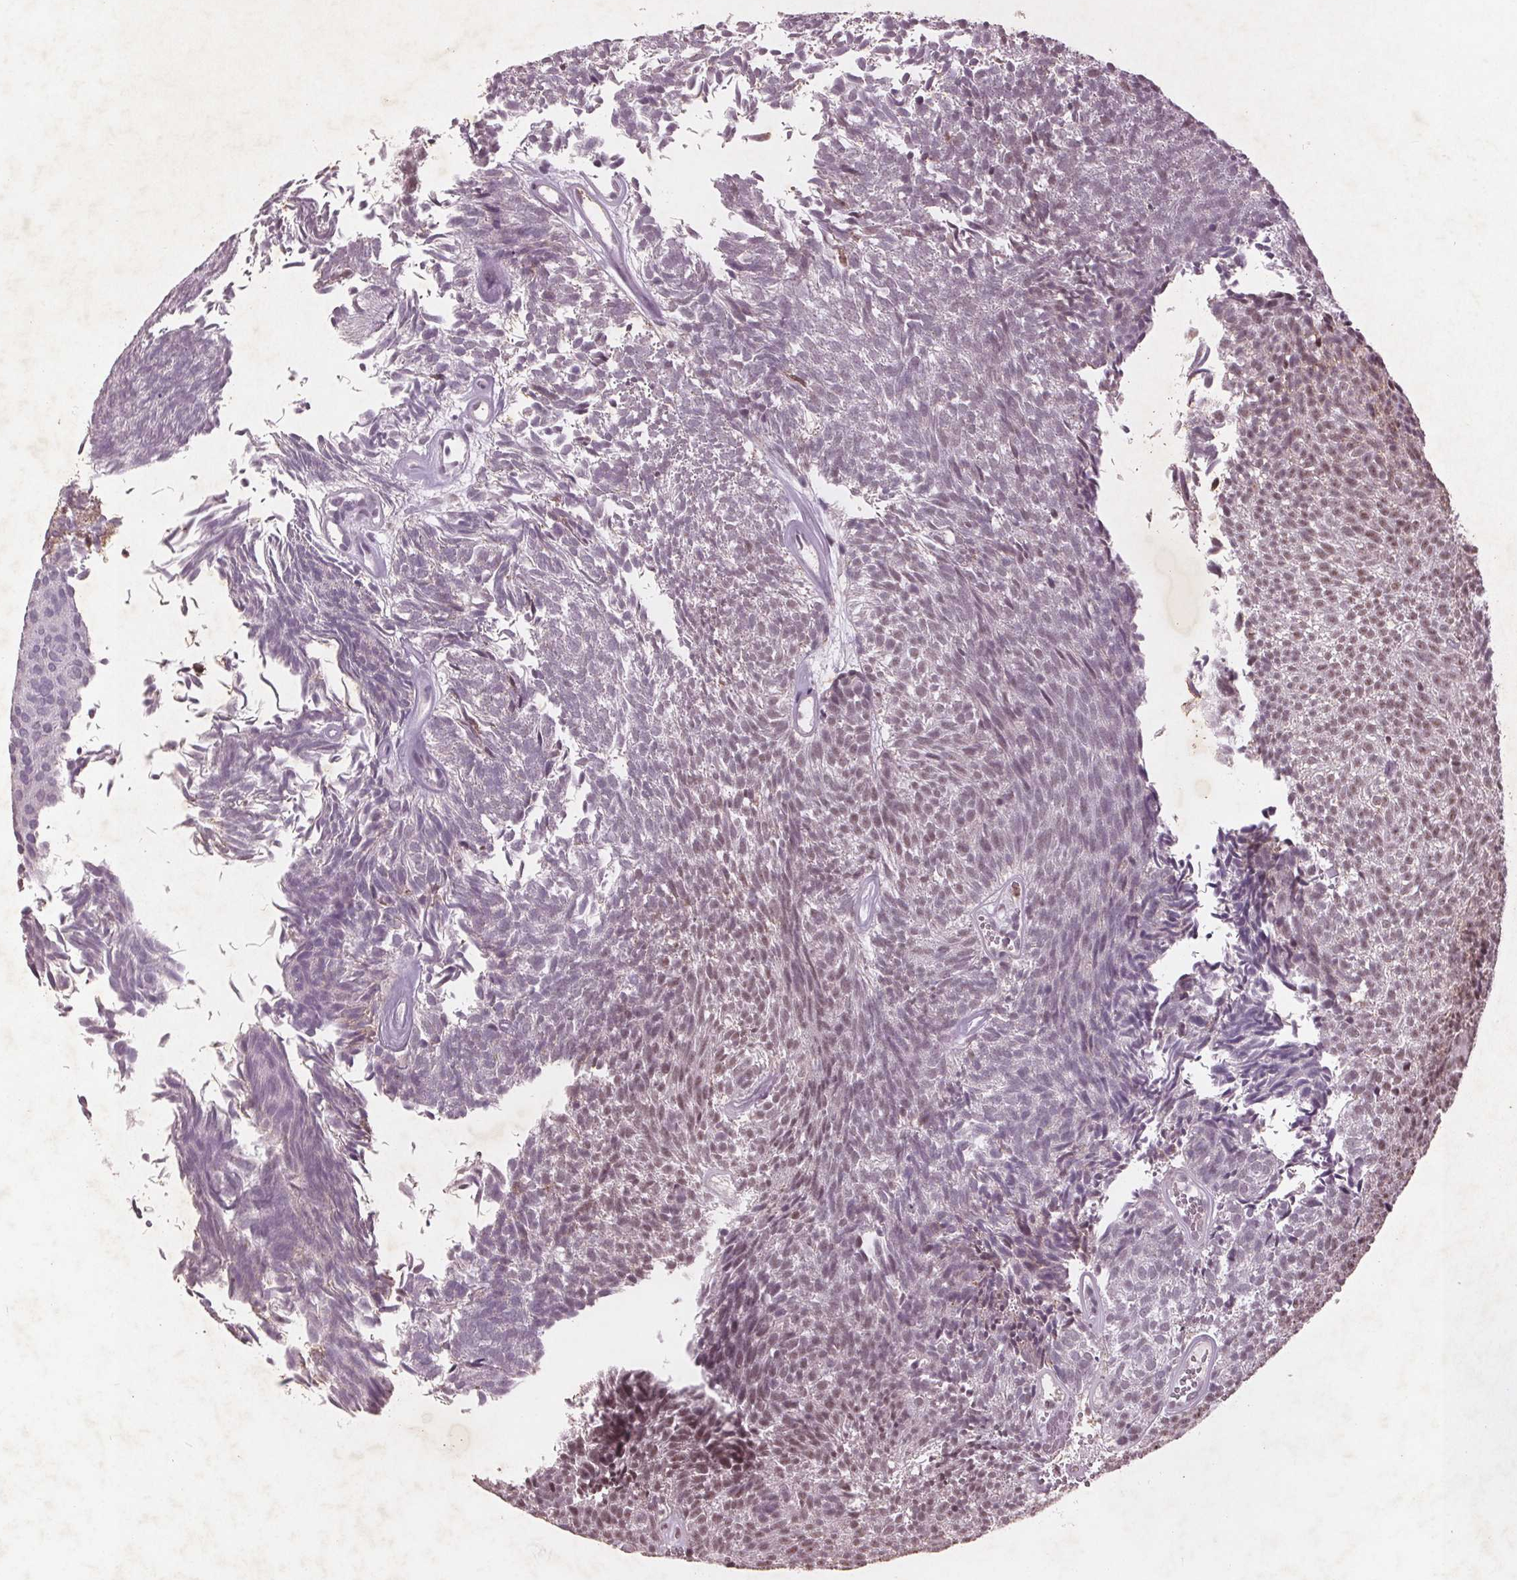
{"staining": {"intensity": "moderate", "quantity": ">75%", "location": "nuclear"}, "tissue": "urothelial cancer", "cell_type": "Tumor cells", "image_type": "cancer", "snomed": [{"axis": "morphology", "description": "Urothelial carcinoma, Low grade"}, {"axis": "topography", "description": "Urinary bladder"}], "caption": "Protein expression analysis of urothelial cancer demonstrates moderate nuclear staining in about >75% of tumor cells. (IHC, brightfield microscopy, high magnification).", "gene": "RPS6KA2", "patient": {"sex": "male", "age": 77}}